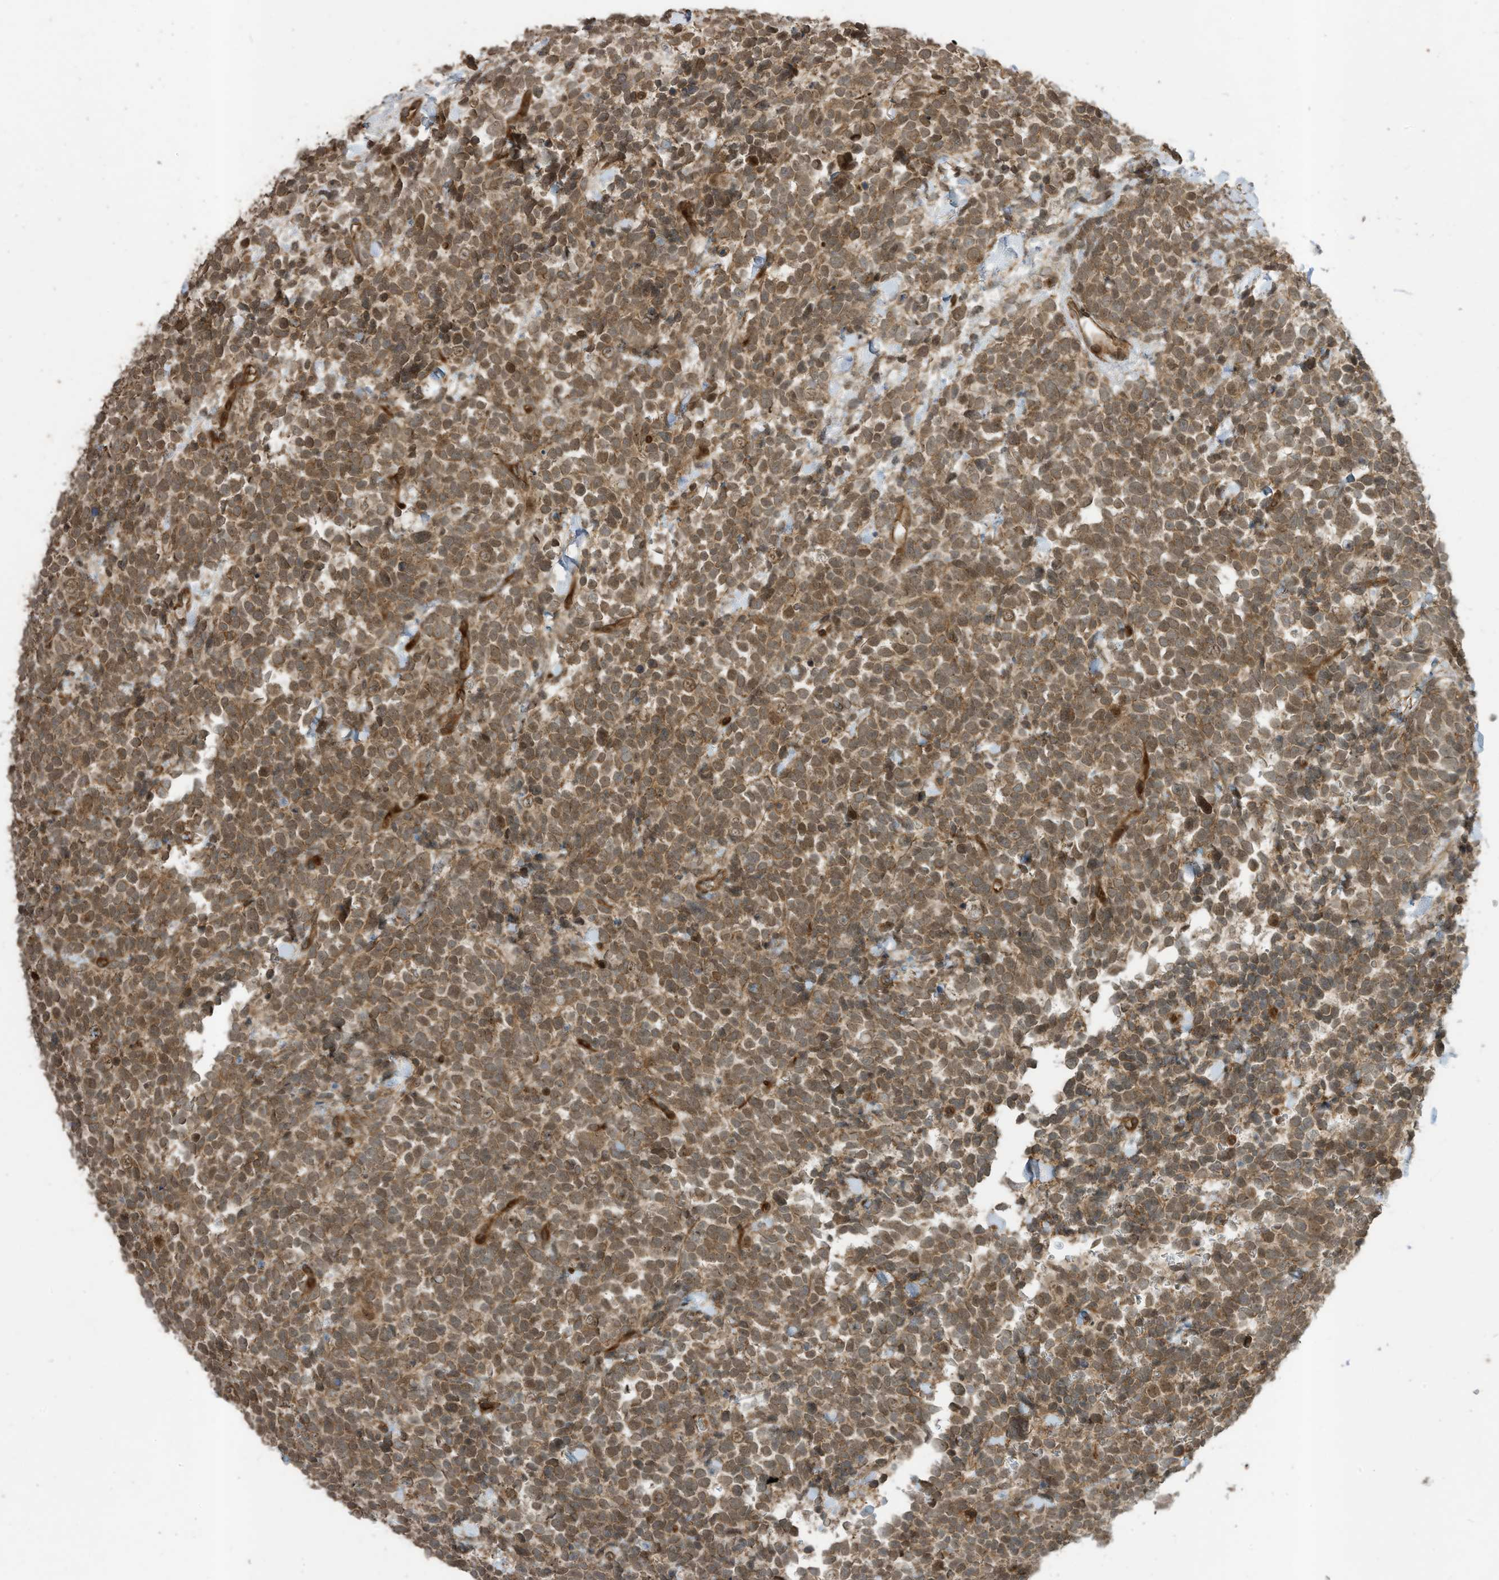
{"staining": {"intensity": "moderate", "quantity": ">75%", "location": "cytoplasmic/membranous"}, "tissue": "urothelial cancer", "cell_type": "Tumor cells", "image_type": "cancer", "snomed": [{"axis": "morphology", "description": "Urothelial carcinoma, High grade"}, {"axis": "topography", "description": "Urinary bladder"}], "caption": "Urothelial cancer stained for a protein reveals moderate cytoplasmic/membranous positivity in tumor cells.", "gene": "ZNF653", "patient": {"sex": "female", "age": 82}}